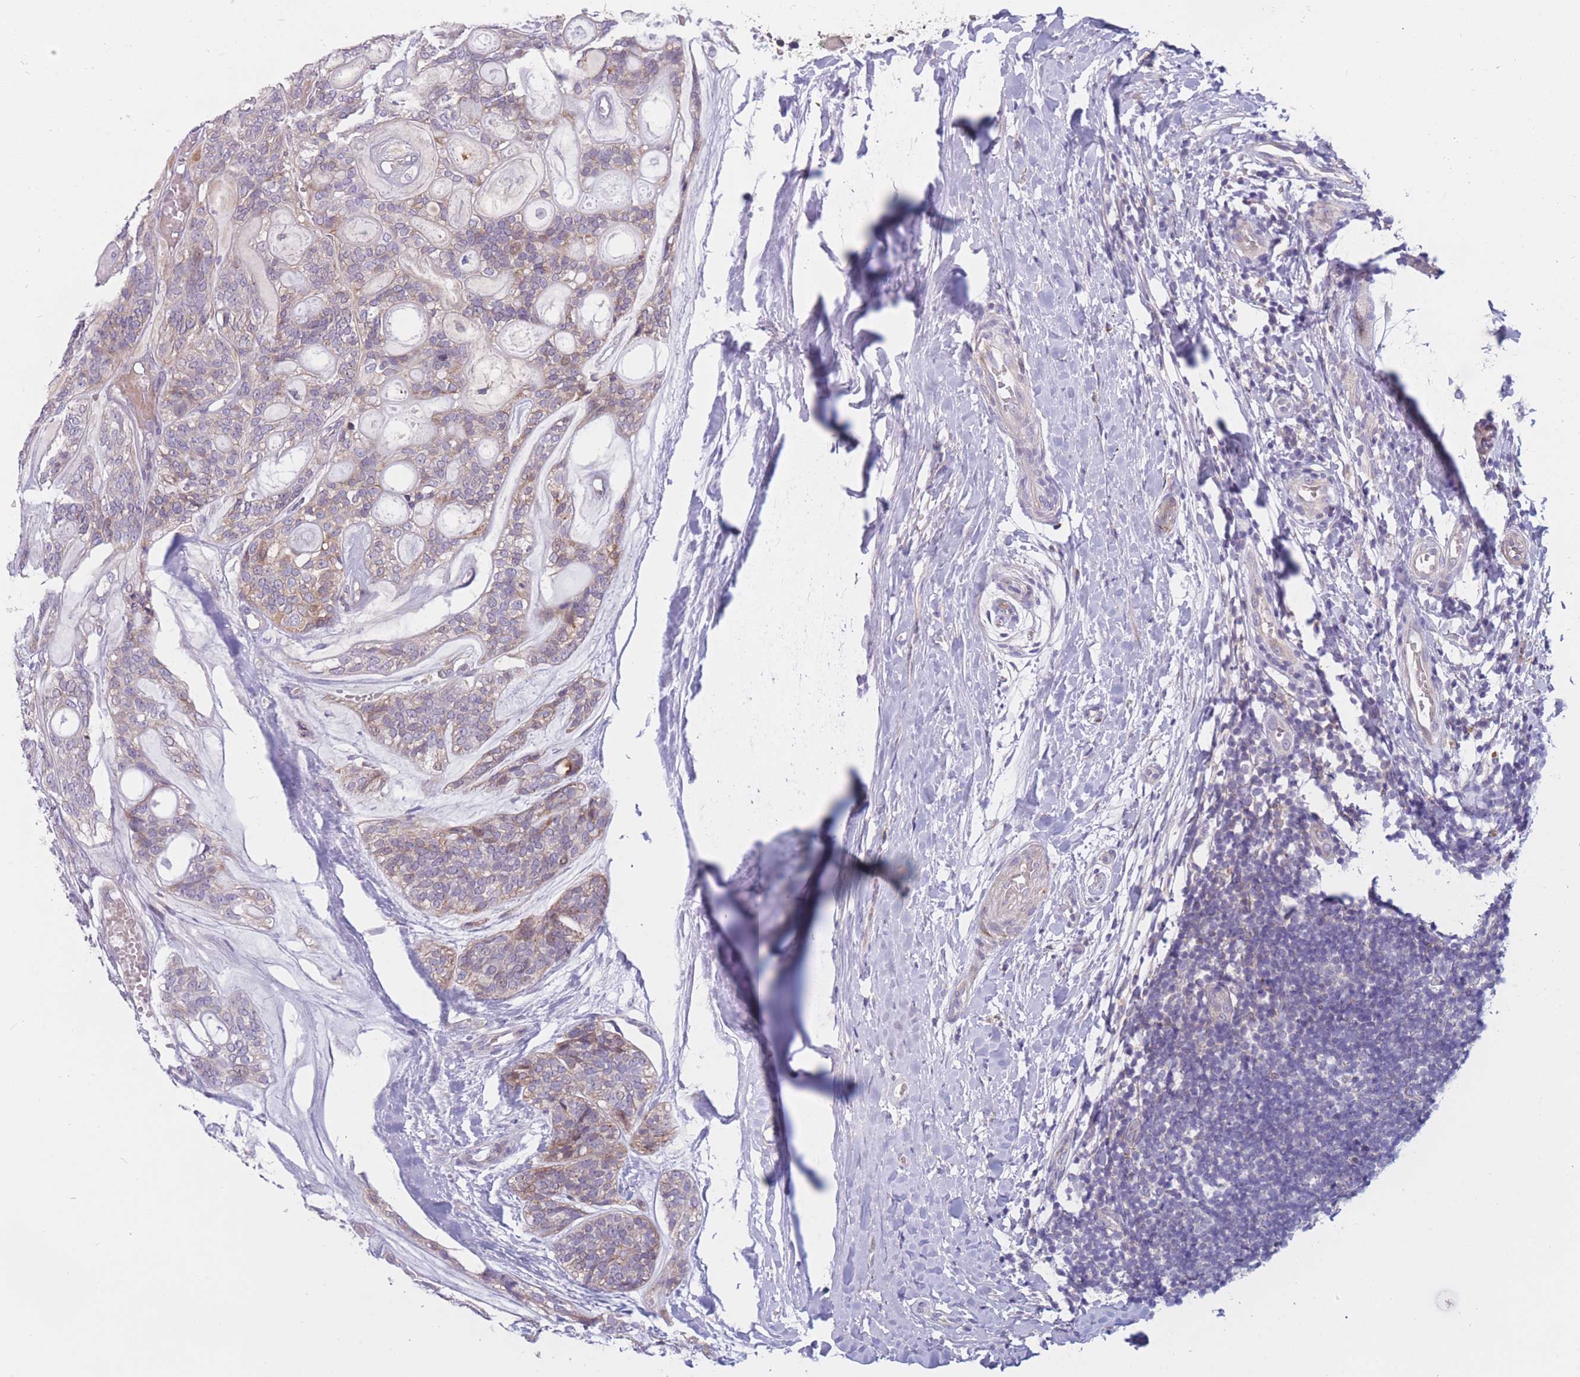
{"staining": {"intensity": "negative", "quantity": "none", "location": "none"}, "tissue": "head and neck cancer", "cell_type": "Tumor cells", "image_type": "cancer", "snomed": [{"axis": "morphology", "description": "Adenocarcinoma, NOS"}, {"axis": "topography", "description": "Head-Neck"}], "caption": "Immunohistochemistry histopathology image of human head and neck cancer (adenocarcinoma) stained for a protein (brown), which shows no expression in tumor cells.", "gene": "PDE4A", "patient": {"sex": "male", "age": 66}}